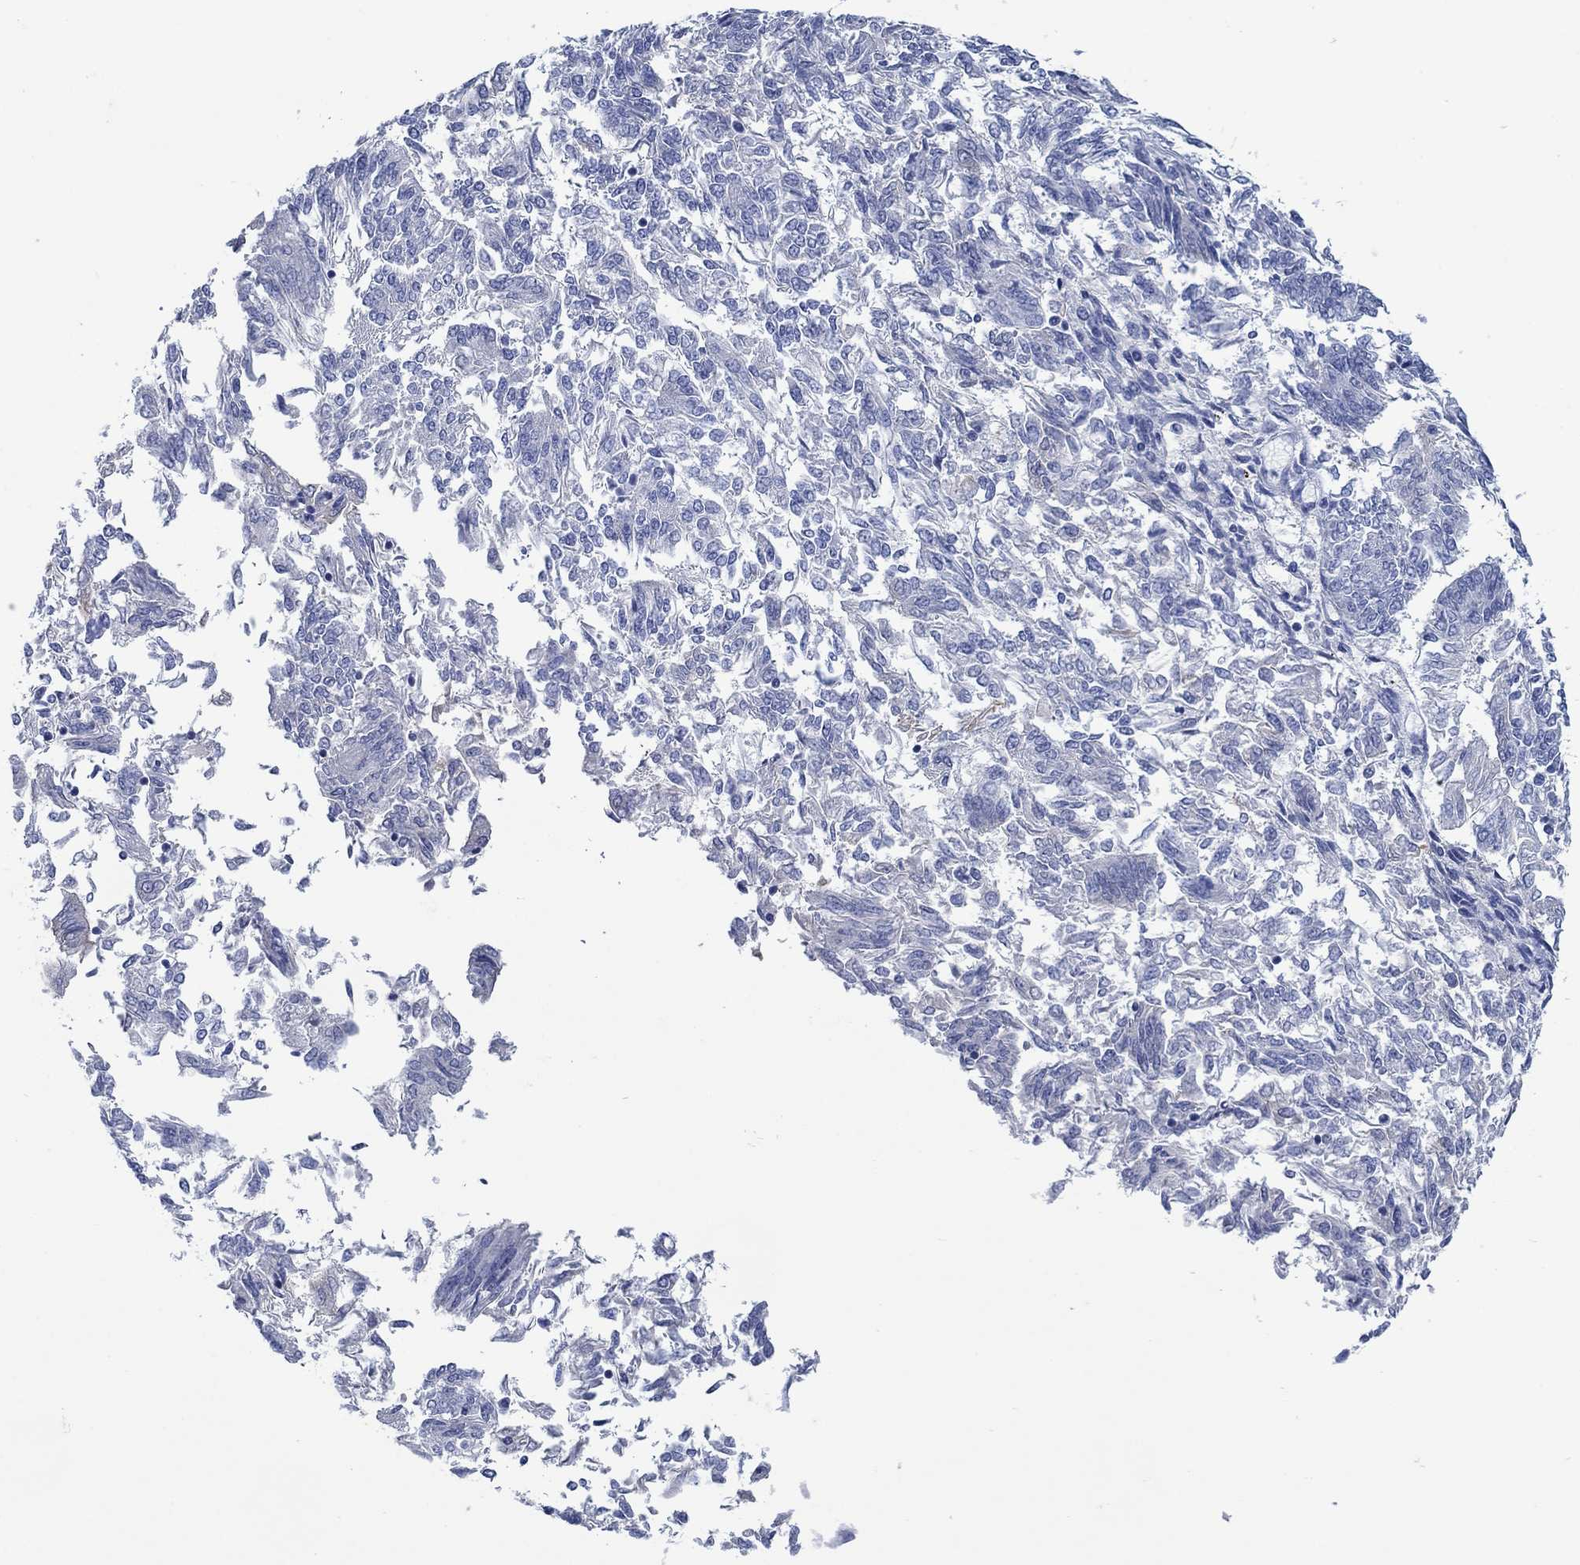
{"staining": {"intensity": "negative", "quantity": "none", "location": "none"}, "tissue": "endometrial cancer", "cell_type": "Tumor cells", "image_type": "cancer", "snomed": [{"axis": "morphology", "description": "Adenocarcinoma, NOS"}, {"axis": "topography", "description": "Endometrium"}], "caption": "There is no significant positivity in tumor cells of endometrial cancer. (Stains: DAB IHC with hematoxylin counter stain, Microscopy: brightfield microscopy at high magnification).", "gene": "TRIM16", "patient": {"sex": "female", "age": 58}}